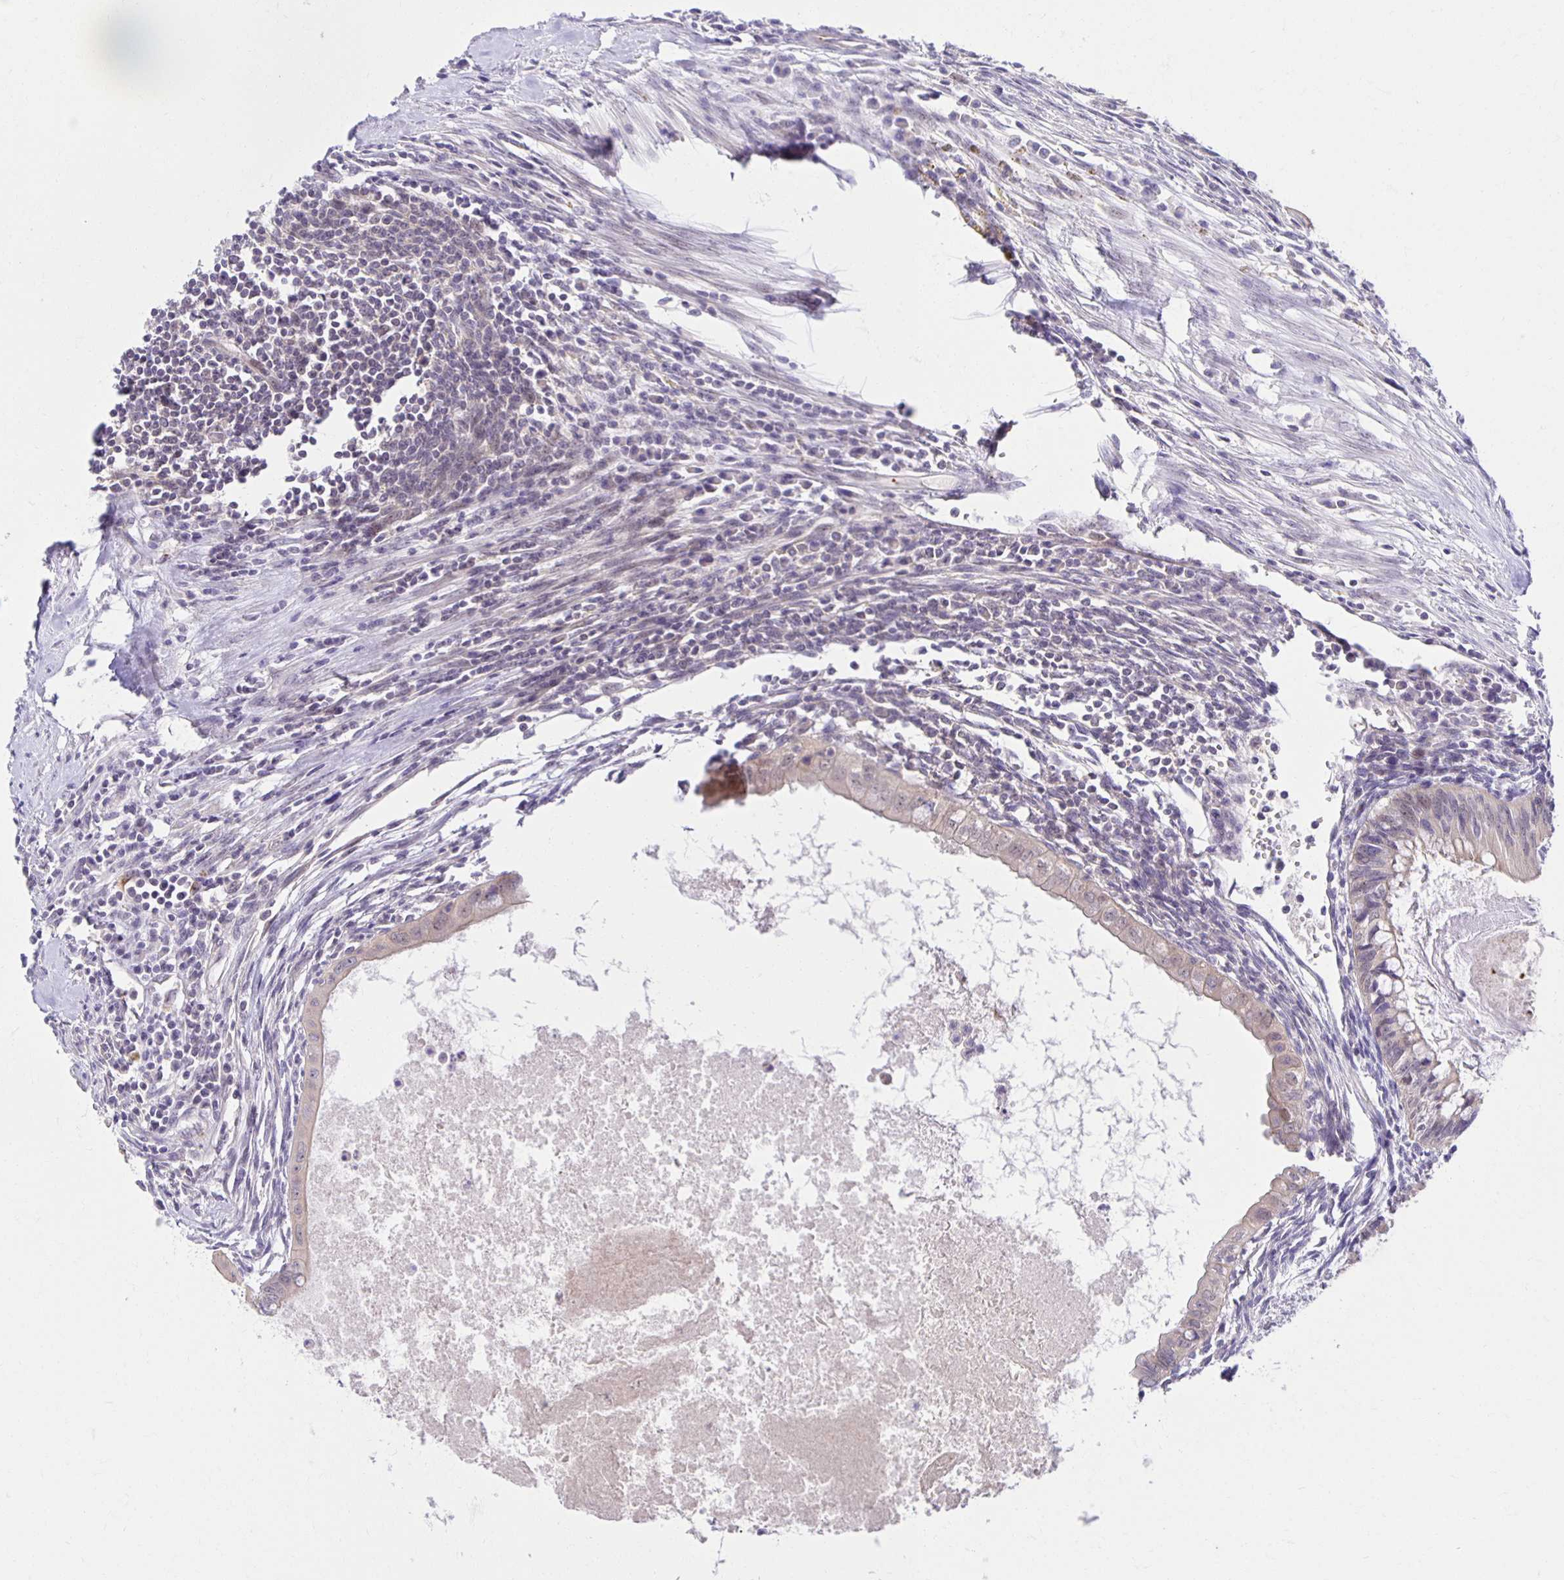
{"staining": {"intensity": "weak", "quantity": "<25%", "location": "cytoplasmic/membranous"}, "tissue": "testis cancer", "cell_type": "Tumor cells", "image_type": "cancer", "snomed": [{"axis": "morphology", "description": "Carcinoma, Embryonal, NOS"}, {"axis": "topography", "description": "Testis"}], "caption": "Immunohistochemical staining of human testis cancer (embryonal carcinoma) shows no significant expression in tumor cells.", "gene": "MIEN1", "patient": {"sex": "male", "age": 37}}